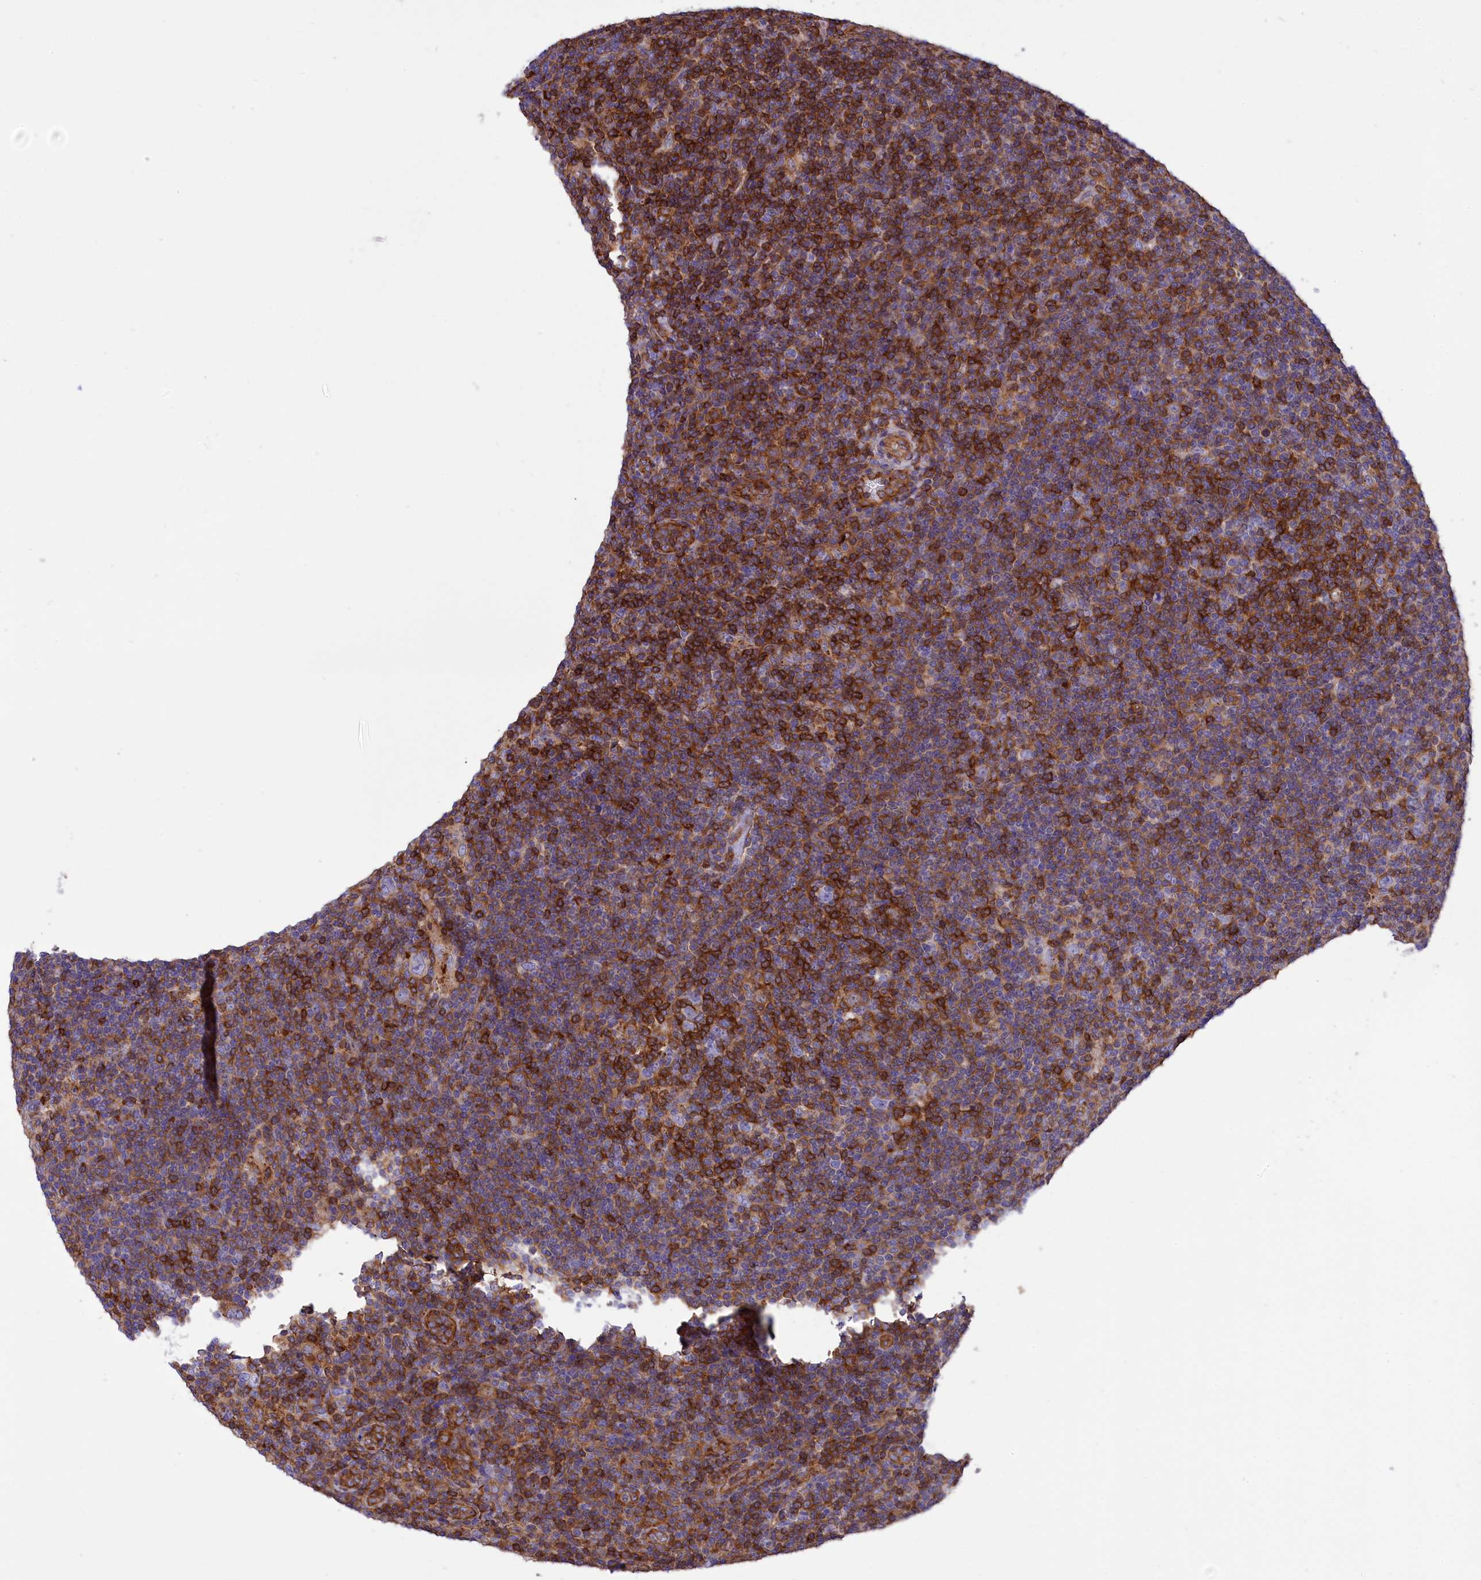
{"staining": {"intensity": "negative", "quantity": "none", "location": "none"}, "tissue": "lymphoma", "cell_type": "Tumor cells", "image_type": "cancer", "snomed": [{"axis": "morphology", "description": "Hodgkin's disease, NOS"}, {"axis": "topography", "description": "Lymph node"}], "caption": "Tumor cells are negative for brown protein staining in Hodgkin's disease.", "gene": "SEPTIN9", "patient": {"sex": "female", "age": 57}}